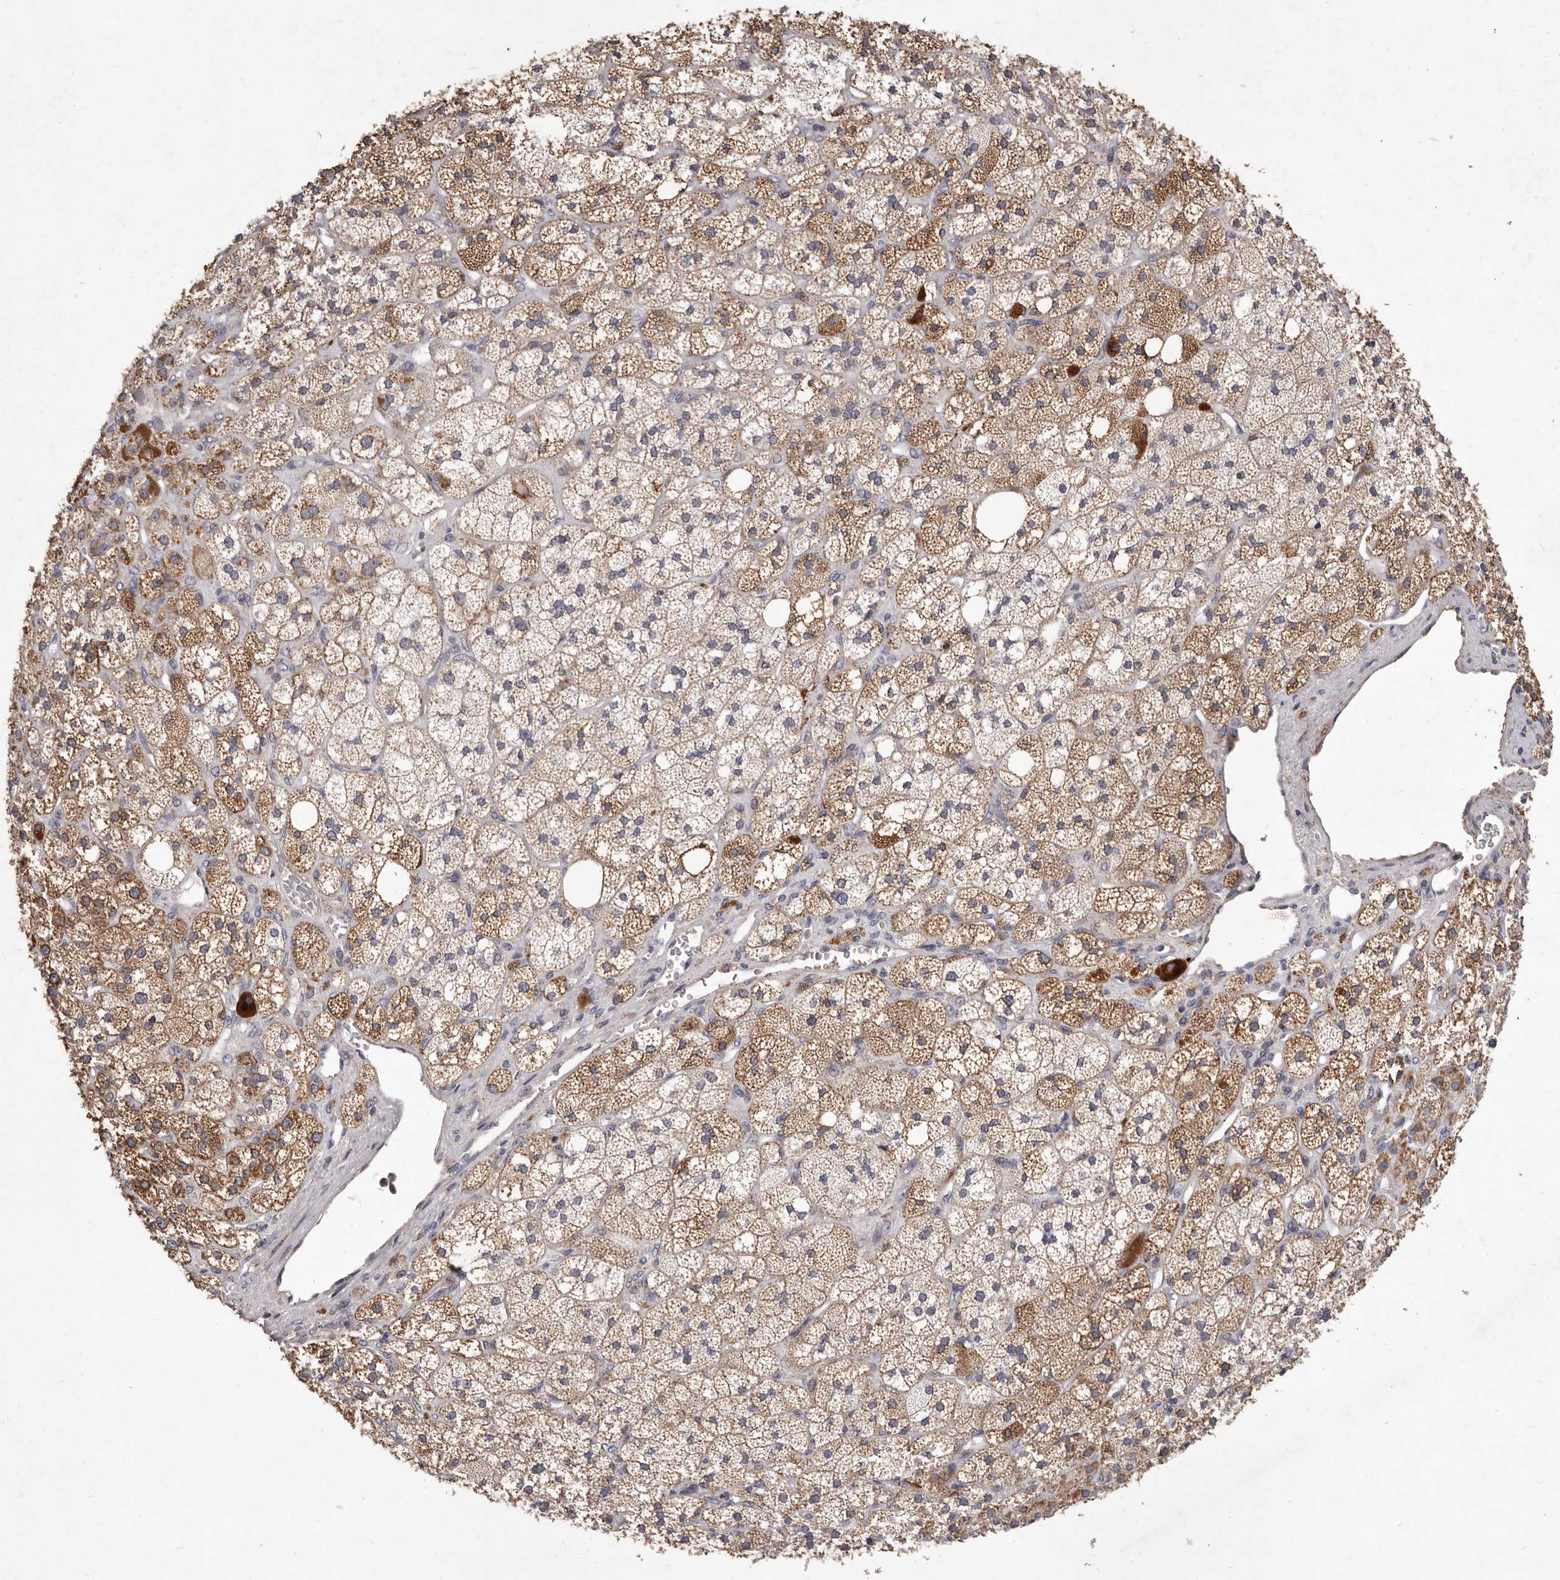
{"staining": {"intensity": "moderate", "quantity": ">75%", "location": "cytoplasmic/membranous"}, "tissue": "adrenal gland", "cell_type": "Glandular cells", "image_type": "normal", "snomed": [{"axis": "morphology", "description": "Normal tissue, NOS"}, {"axis": "topography", "description": "Adrenal gland"}], "caption": "Glandular cells show moderate cytoplasmic/membranous staining in approximately >75% of cells in benign adrenal gland.", "gene": "CXCL14", "patient": {"sex": "male", "age": 61}}